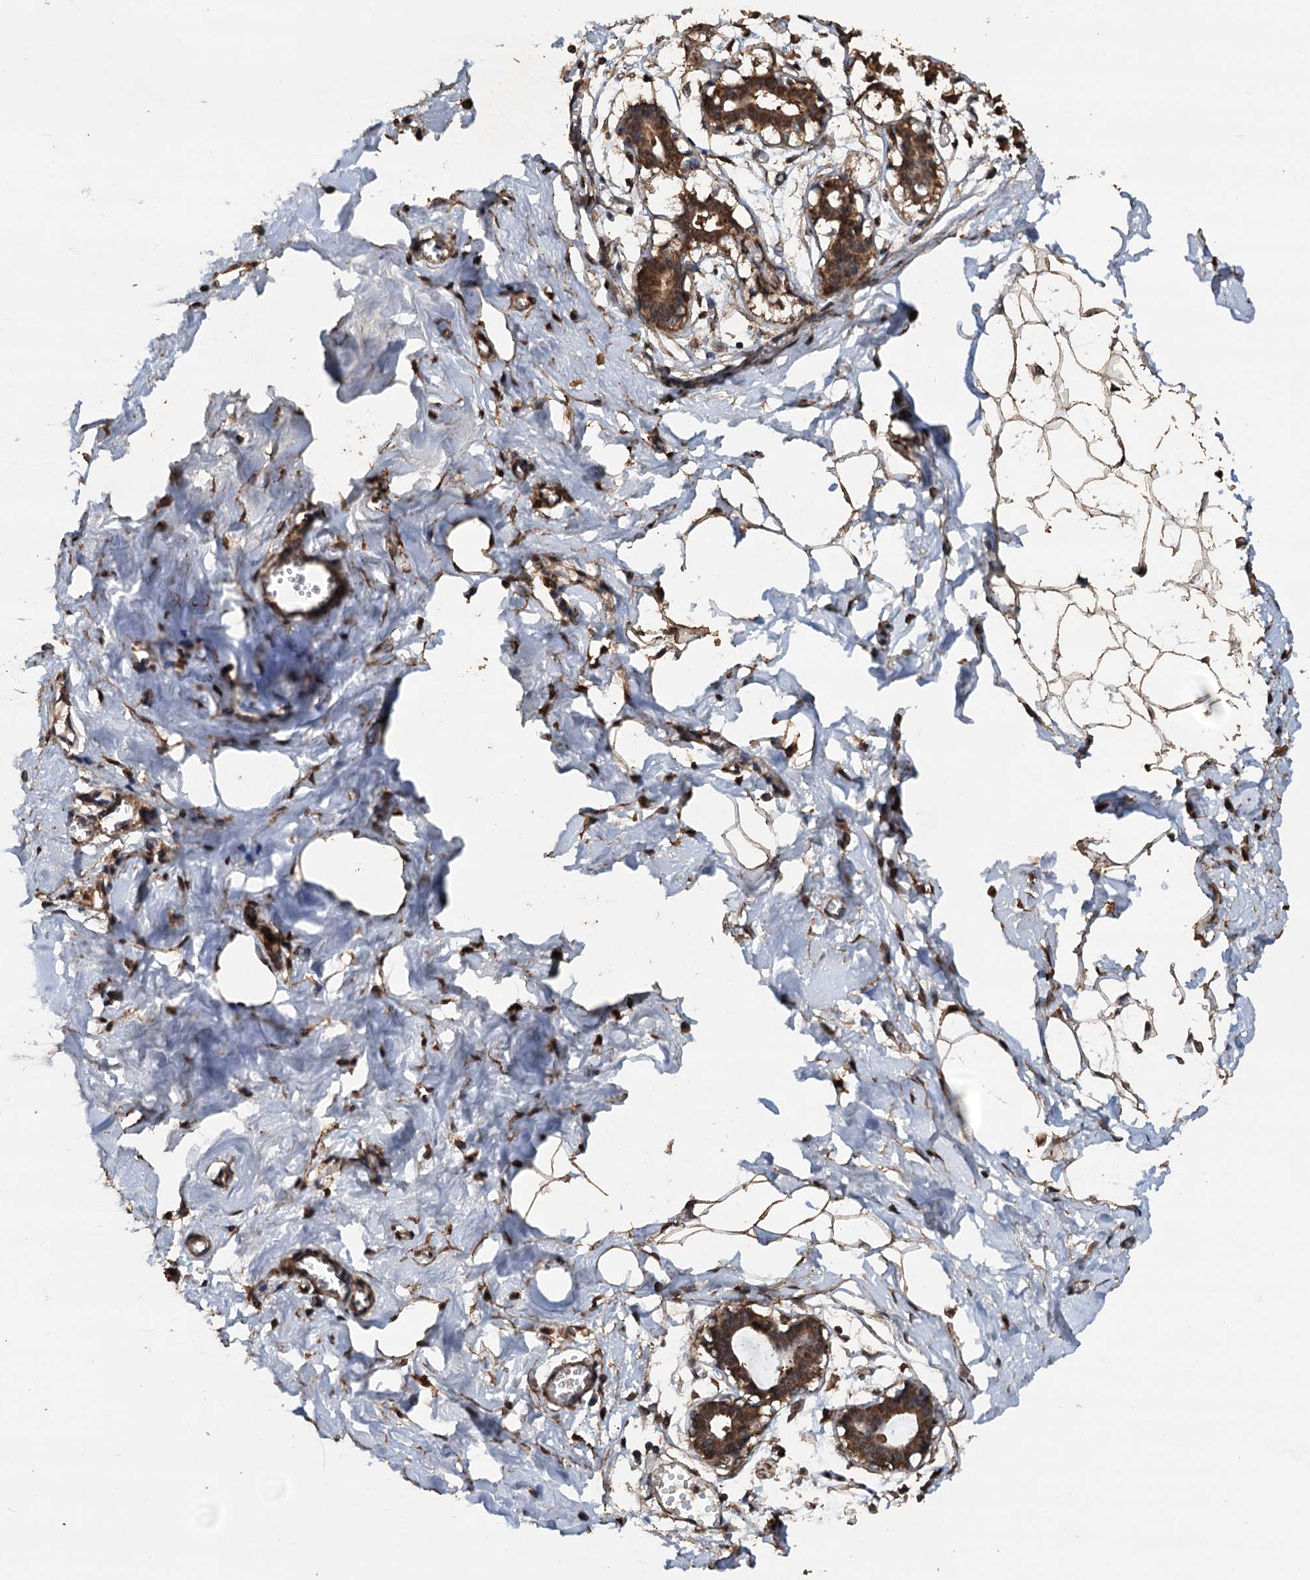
{"staining": {"intensity": "moderate", "quantity": ">75%", "location": "cytoplasmic/membranous"}, "tissue": "breast", "cell_type": "Adipocytes", "image_type": "normal", "snomed": [{"axis": "morphology", "description": "Normal tissue, NOS"}, {"axis": "topography", "description": "Breast"}], "caption": "Immunohistochemistry of benign breast reveals medium levels of moderate cytoplasmic/membranous staining in approximately >75% of adipocytes. The protein of interest is shown in brown color, while the nuclei are stained blue.", "gene": "PSMD9", "patient": {"sex": "female", "age": 27}}